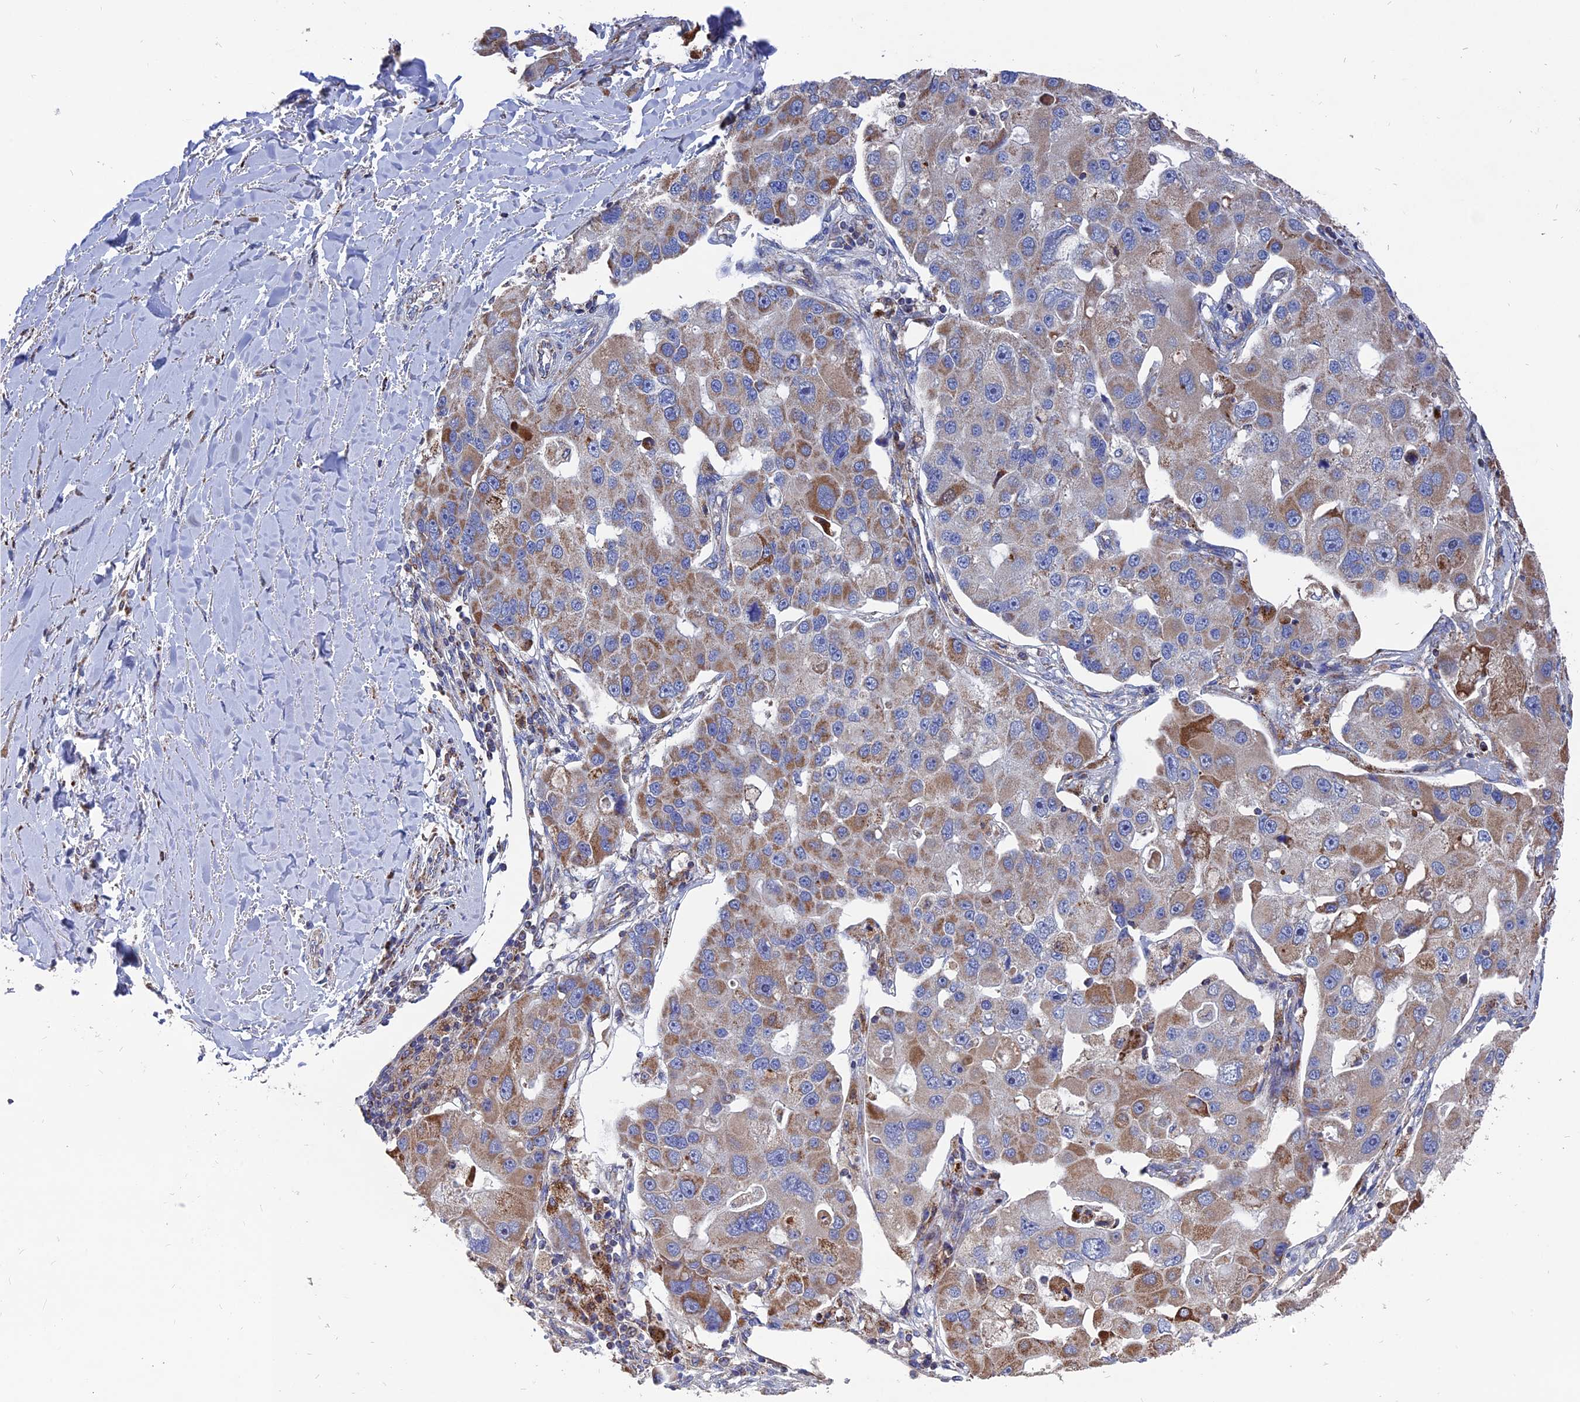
{"staining": {"intensity": "moderate", "quantity": "25%-75%", "location": "cytoplasmic/membranous"}, "tissue": "lung cancer", "cell_type": "Tumor cells", "image_type": "cancer", "snomed": [{"axis": "morphology", "description": "Adenocarcinoma, NOS"}, {"axis": "topography", "description": "Lung"}], "caption": "This micrograph demonstrates lung cancer stained with immunohistochemistry (IHC) to label a protein in brown. The cytoplasmic/membranous of tumor cells show moderate positivity for the protein. Nuclei are counter-stained blue.", "gene": "TGFA", "patient": {"sex": "female", "age": 54}}